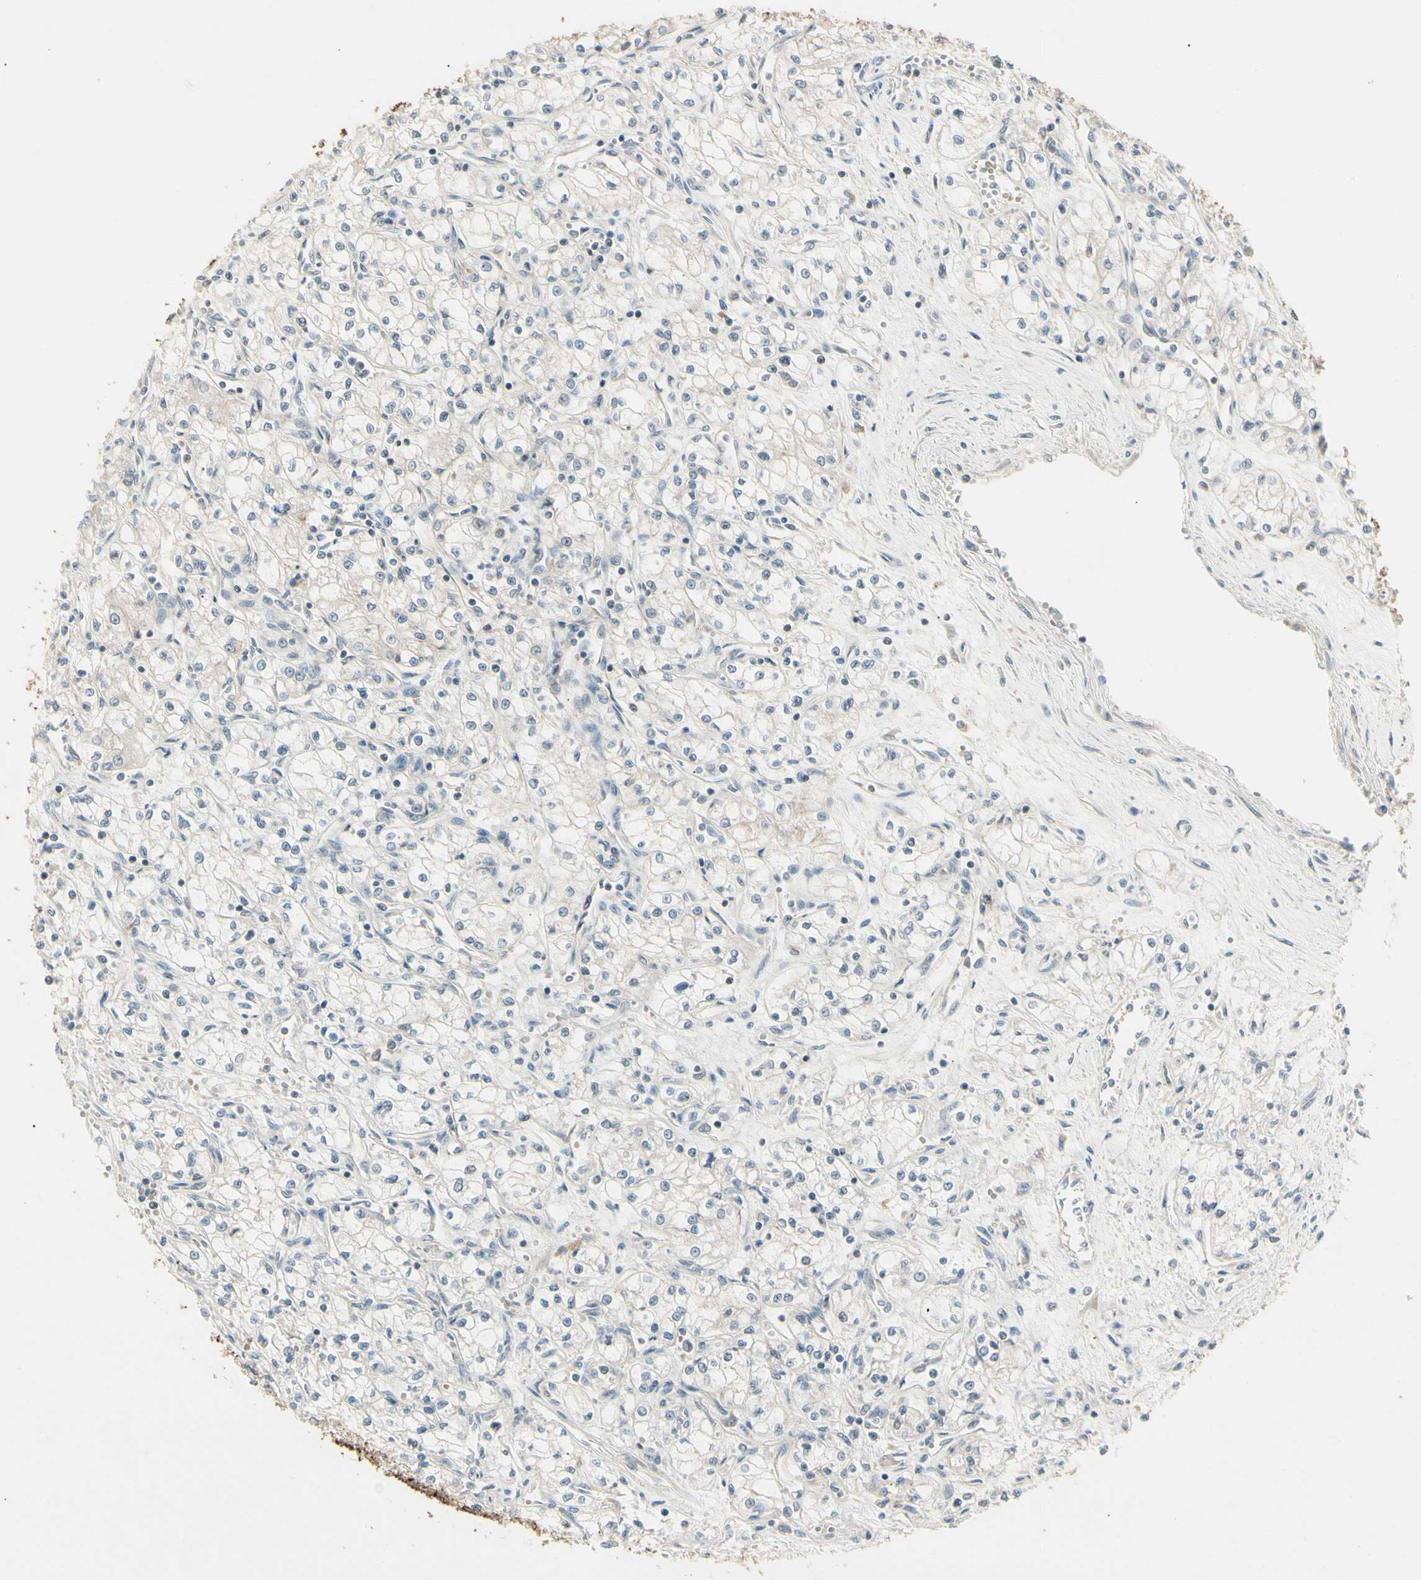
{"staining": {"intensity": "weak", "quantity": "<25%", "location": "cytoplasmic/membranous"}, "tissue": "renal cancer", "cell_type": "Tumor cells", "image_type": "cancer", "snomed": [{"axis": "morphology", "description": "Normal tissue, NOS"}, {"axis": "morphology", "description": "Adenocarcinoma, NOS"}, {"axis": "topography", "description": "Kidney"}], "caption": "Adenocarcinoma (renal) was stained to show a protein in brown. There is no significant staining in tumor cells.", "gene": "SKIL", "patient": {"sex": "male", "age": 59}}